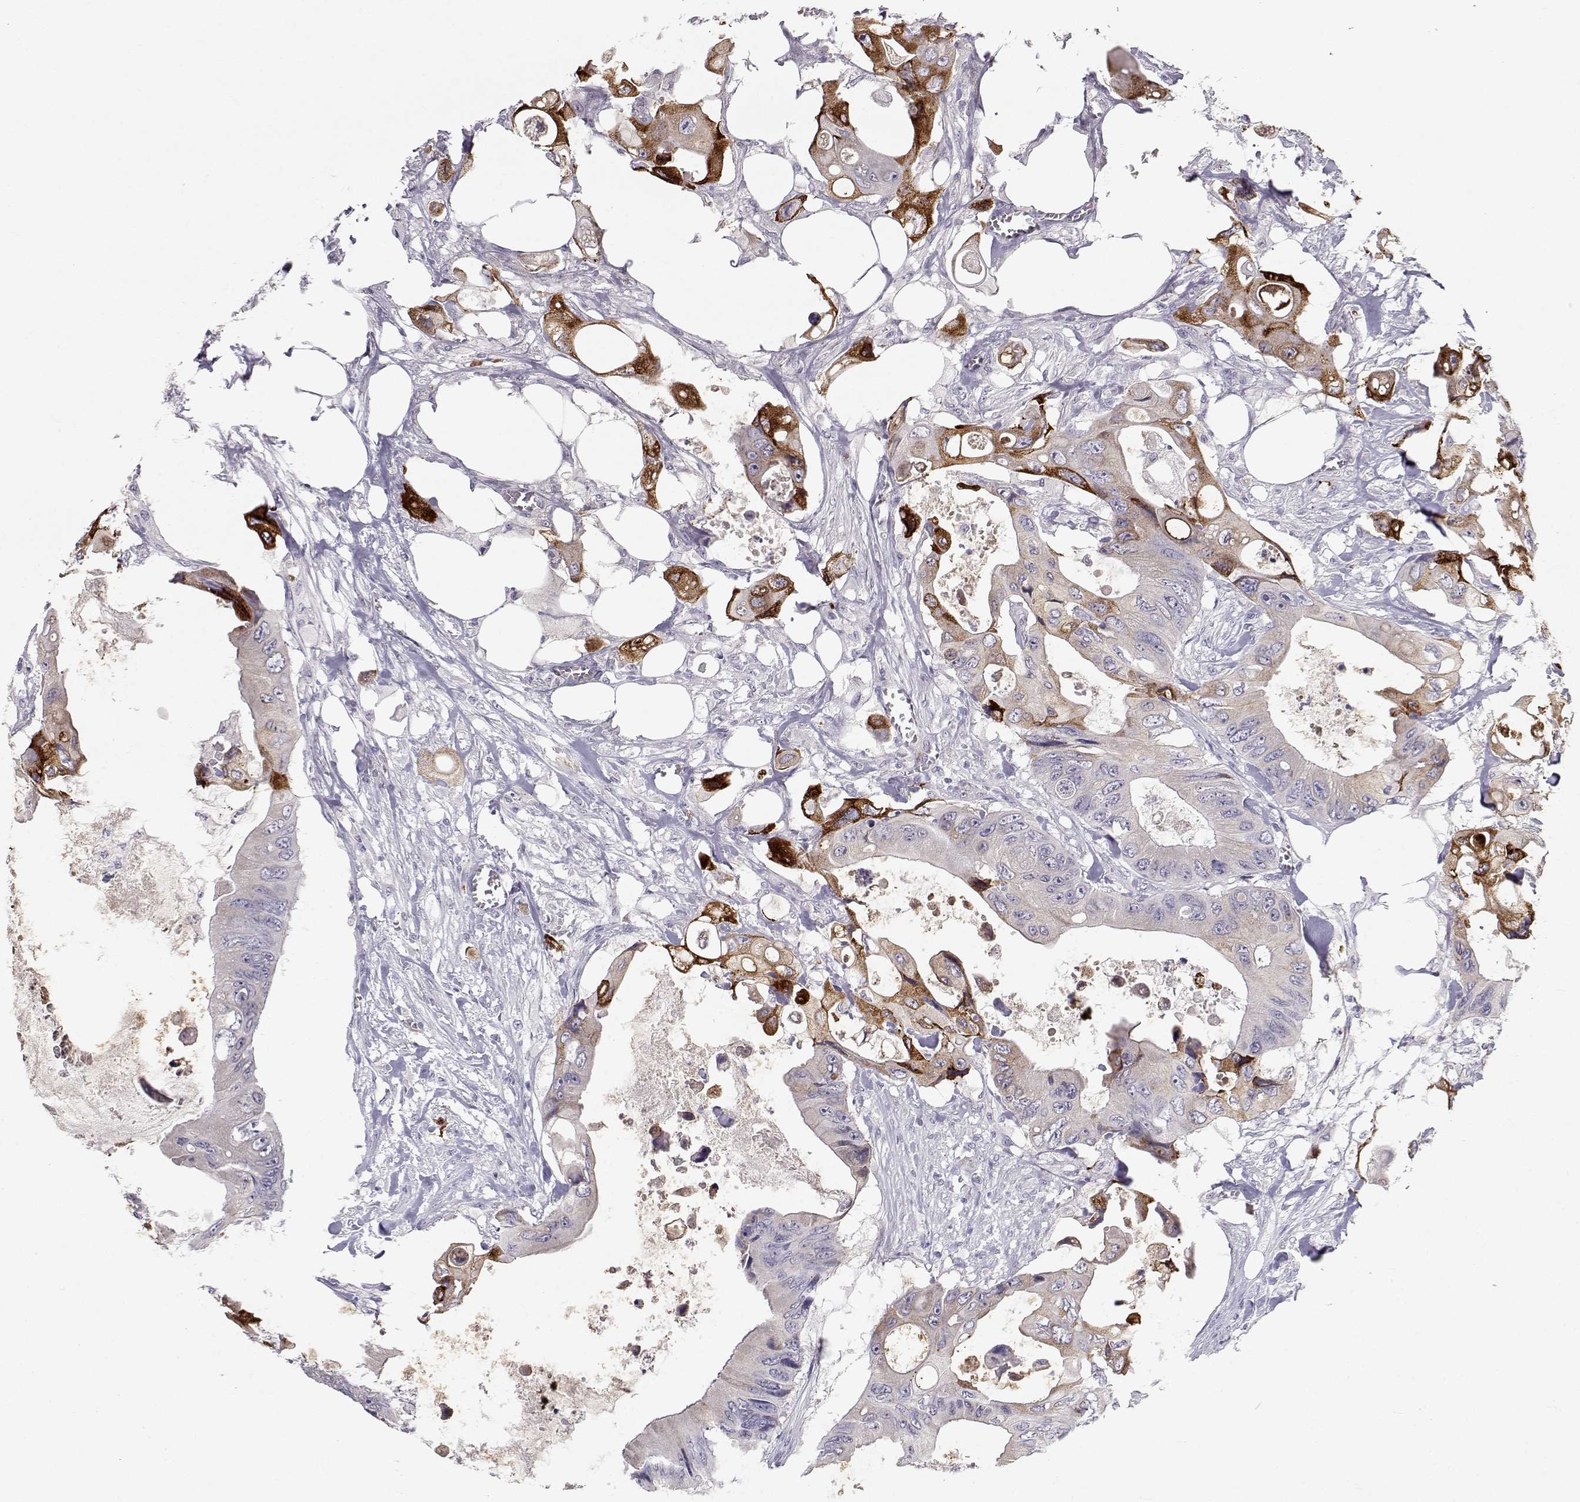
{"staining": {"intensity": "strong", "quantity": "<25%", "location": "cytoplasmic/membranous"}, "tissue": "colorectal cancer", "cell_type": "Tumor cells", "image_type": "cancer", "snomed": [{"axis": "morphology", "description": "Adenocarcinoma, NOS"}, {"axis": "topography", "description": "Rectum"}], "caption": "Colorectal cancer stained for a protein (brown) shows strong cytoplasmic/membranous positive expression in about <25% of tumor cells.", "gene": "LAMB3", "patient": {"sex": "male", "age": 63}}